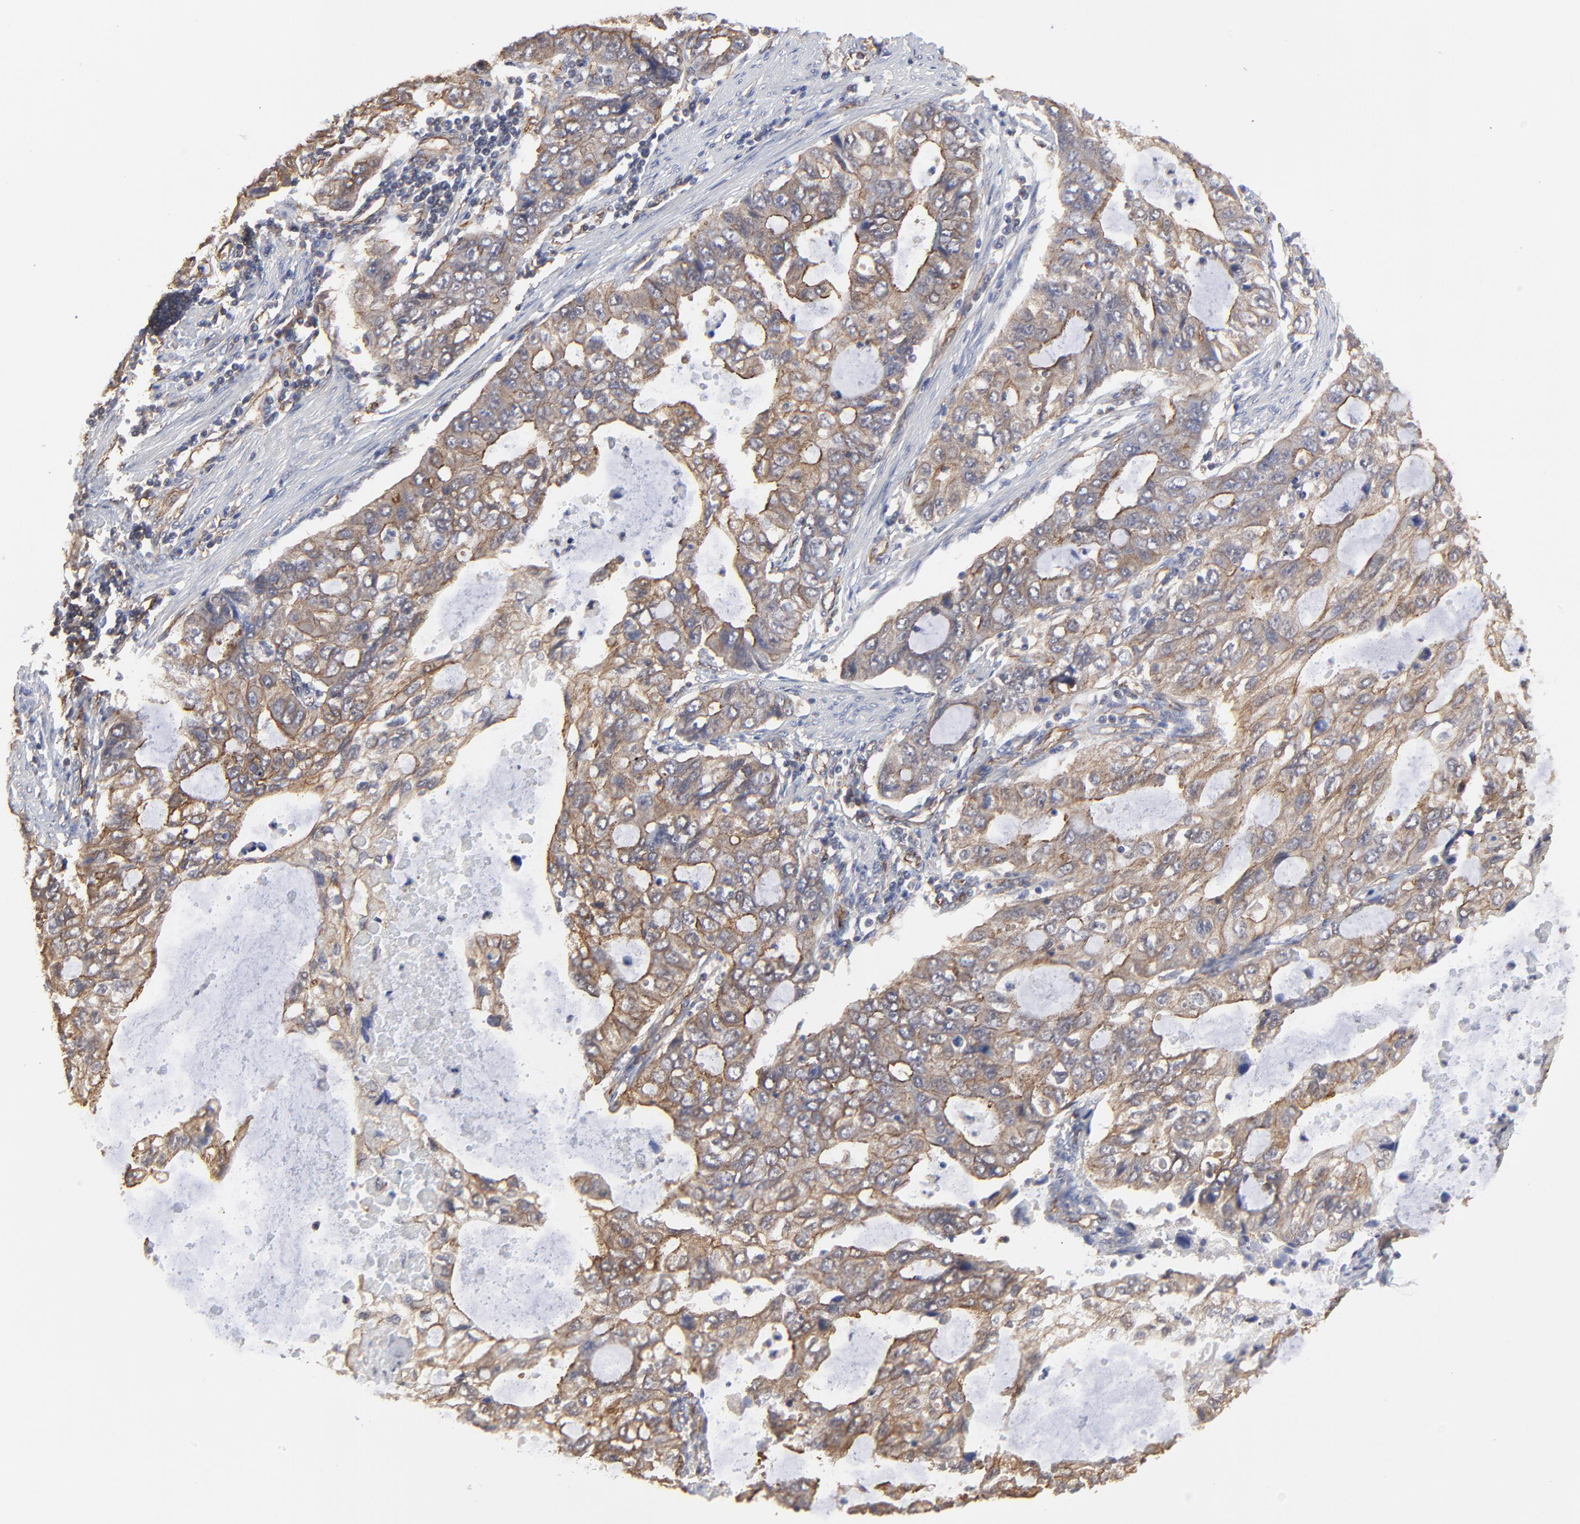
{"staining": {"intensity": "moderate", "quantity": ">75%", "location": "cytoplasmic/membranous"}, "tissue": "stomach cancer", "cell_type": "Tumor cells", "image_type": "cancer", "snomed": [{"axis": "morphology", "description": "Adenocarcinoma, NOS"}, {"axis": "topography", "description": "Stomach, upper"}], "caption": "DAB immunohistochemical staining of adenocarcinoma (stomach) demonstrates moderate cytoplasmic/membranous protein positivity in about >75% of tumor cells.", "gene": "ARMT1", "patient": {"sex": "female", "age": 52}}